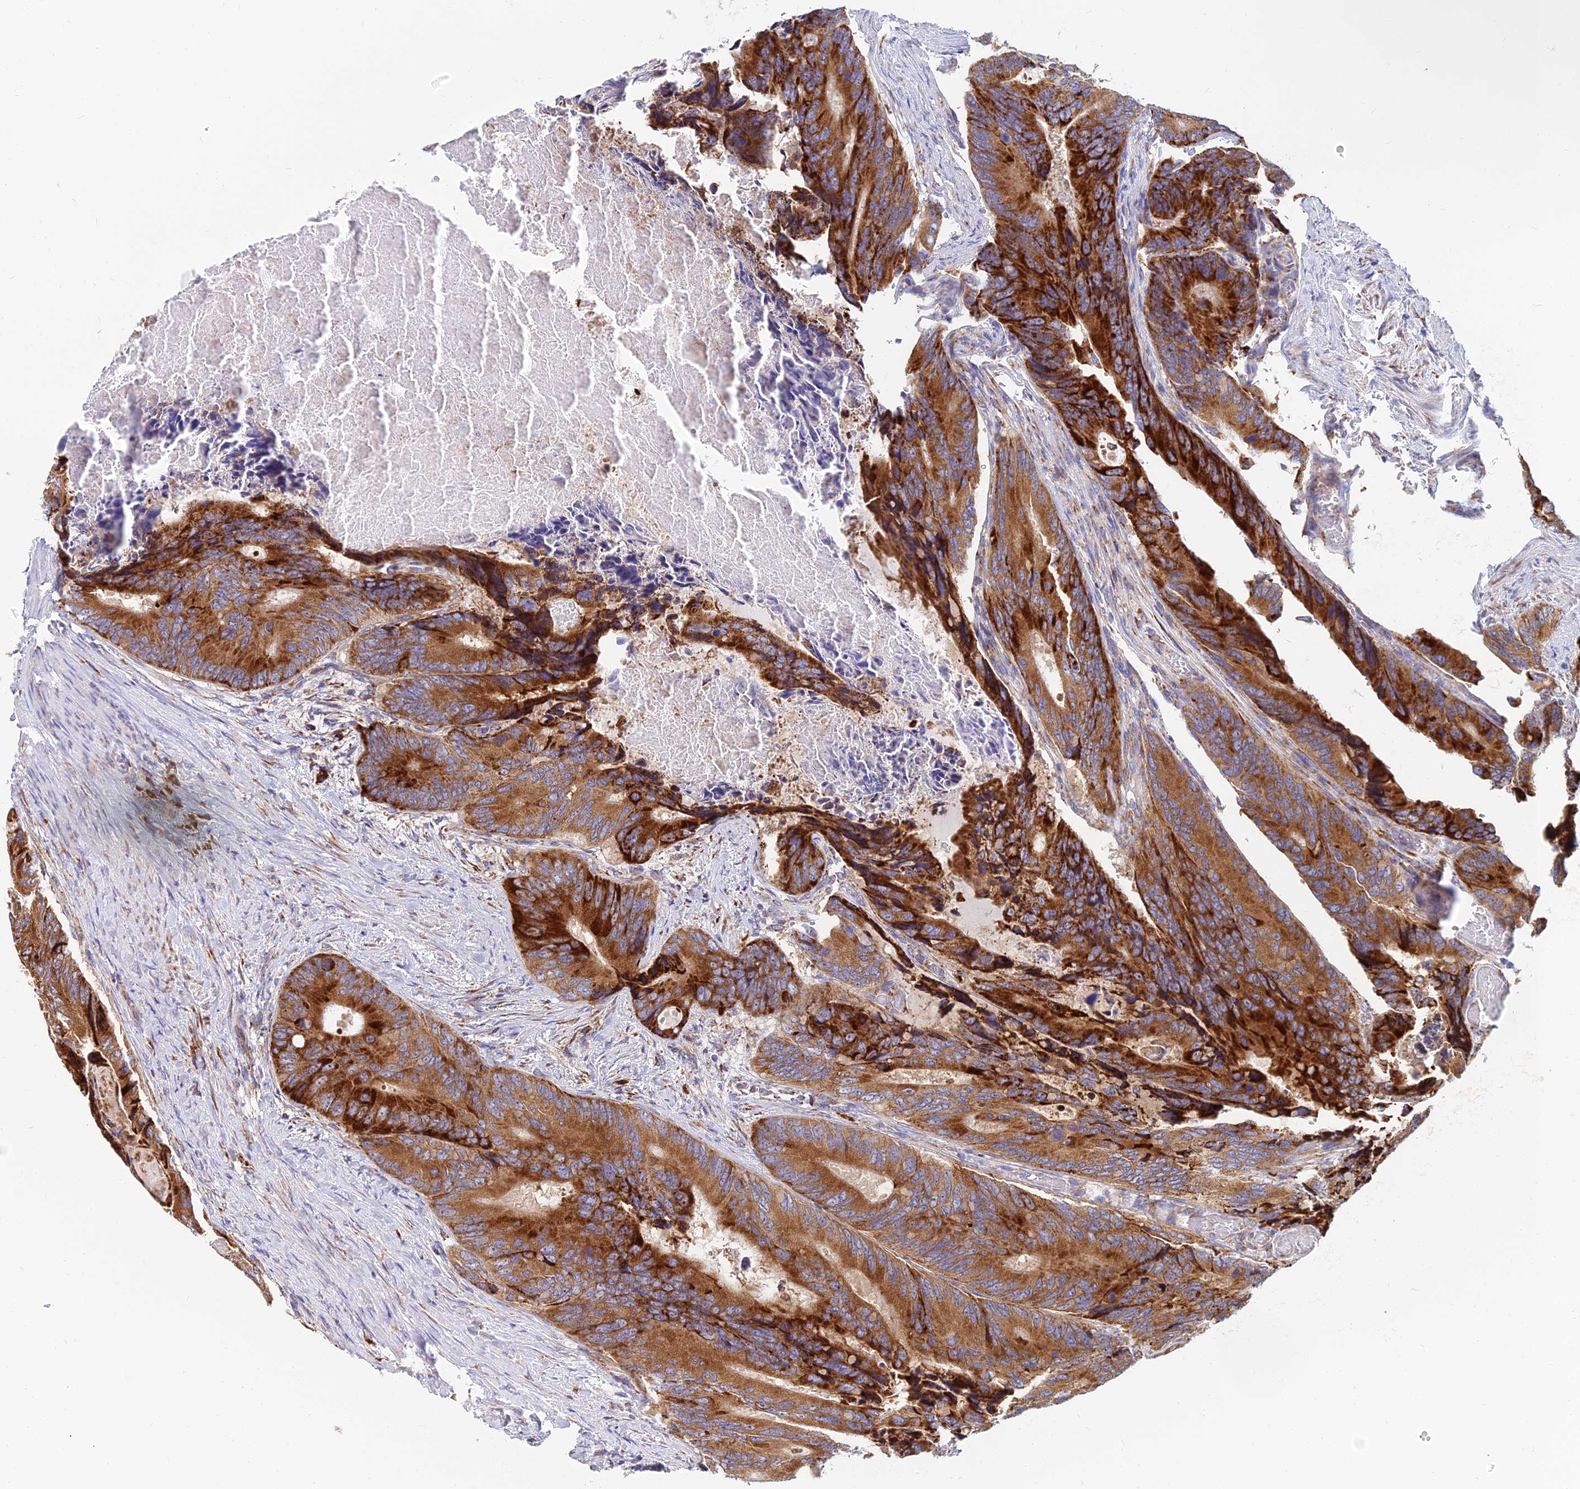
{"staining": {"intensity": "strong", "quantity": ">75%", "location": "cytoplasmic/membranous"}, "tissue": "colorectal cancer", "cell_type": "Tumor cells", "image_type": "cancer", "snomed": [{"axis": "morphology", "description": "Adenocarcinoma, NOS"}, {"axis": "topography", "description": "Colon"}], "caption": "Protein expression analysis of human colorectal cancer (adenocarcinoma) reveals strong cytoplasmic/membranous expression in about >75% of tumor cells.", "gene": "CCT6B", "patient": {"sex": "male", "age": 84}}